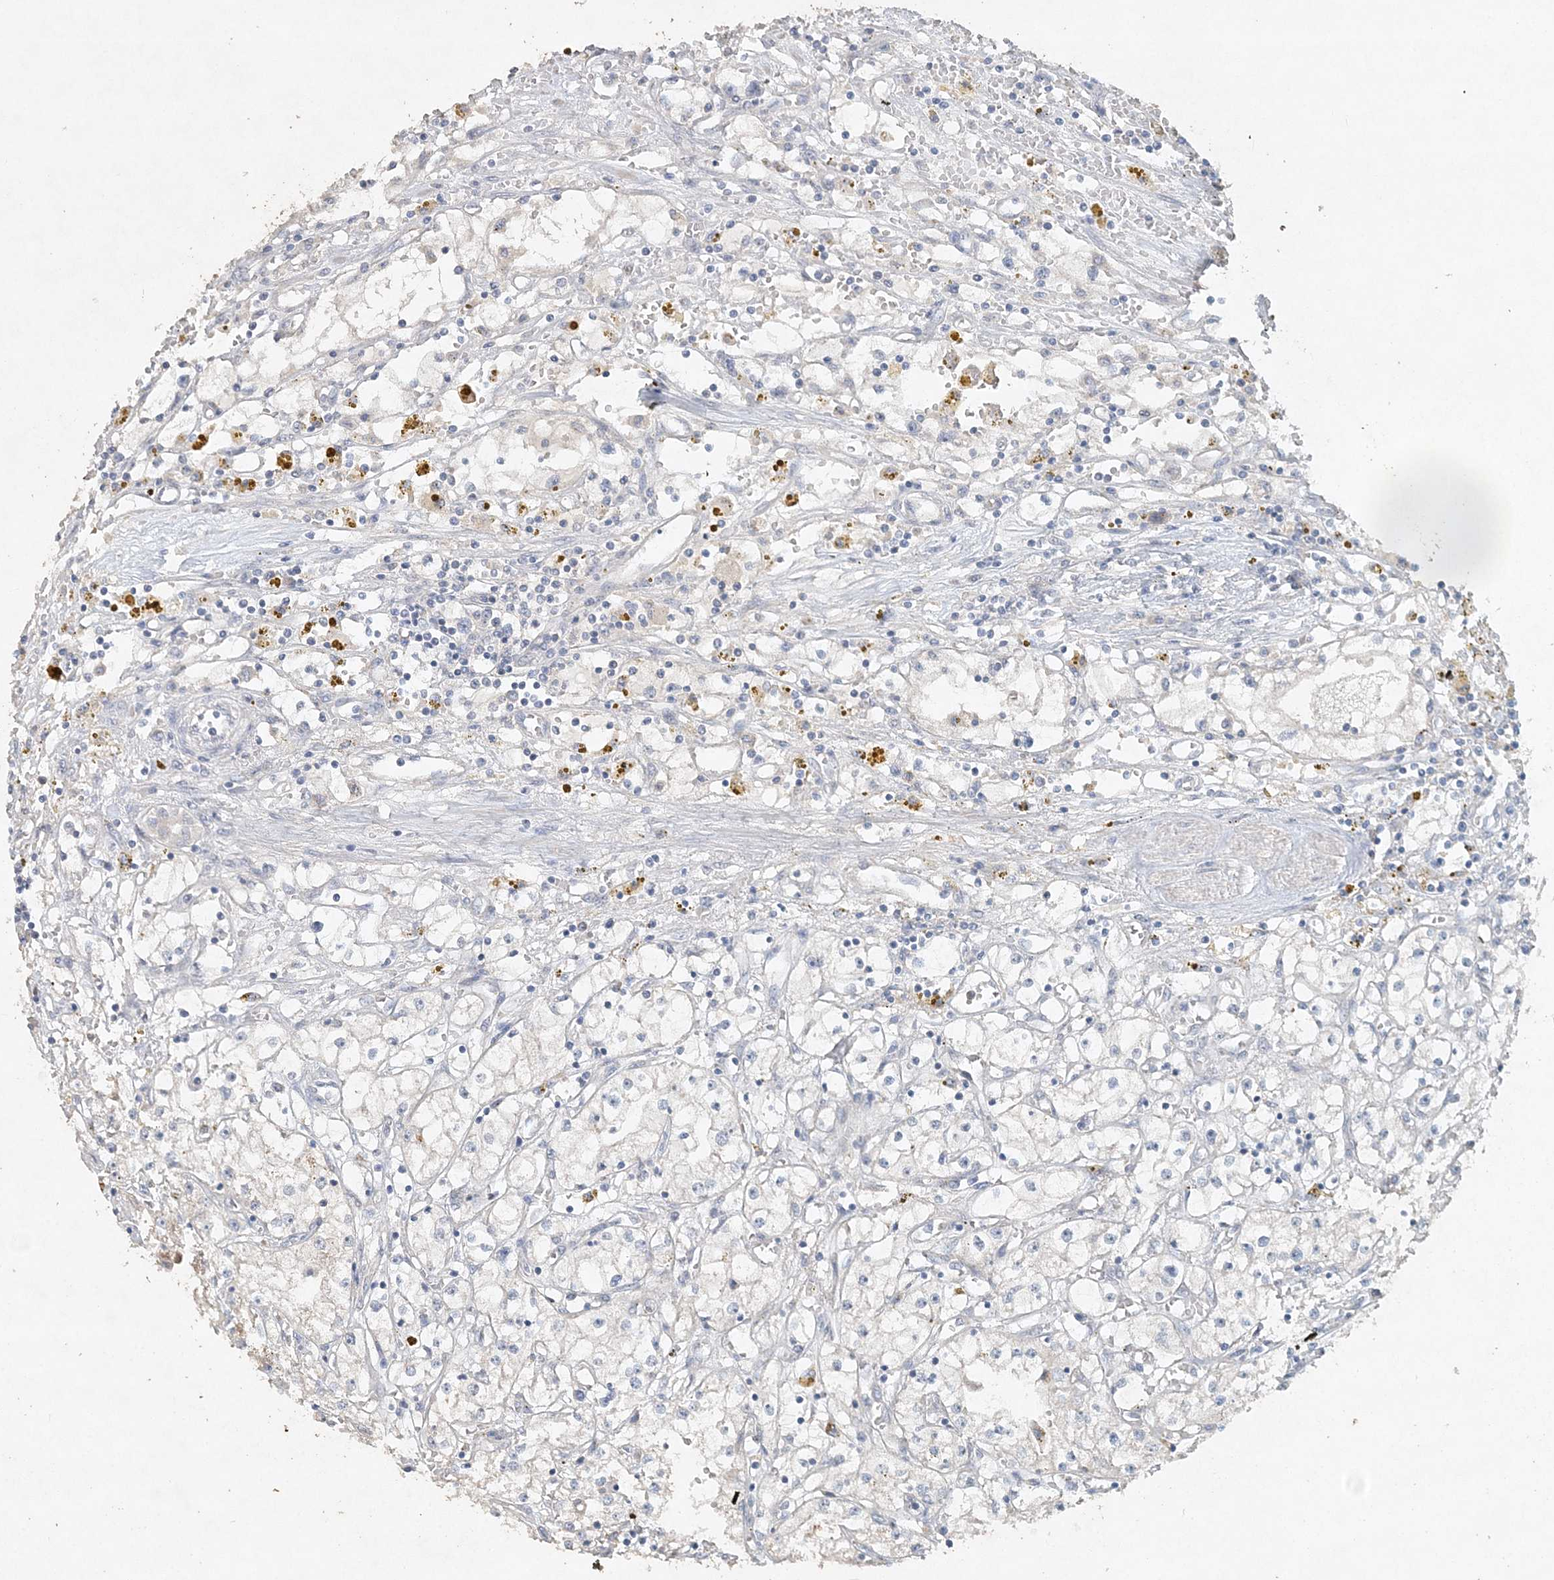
{"staining": {"intensity": "negative", "quantity": "none", "location": "none"}, "tissue": "renal cancer", "cell_type": "Tumor cells", "image_type": "cancer", "snomed": [{"axis": "morphology", "description": "Adenocarcinoma, NOS"}, {"axis": "topography", "description": "Kidney"}], "caption": "High power microscopy photomicrograph of an immunohistochemistry photomicrograph of renal cancer (adenocarcinoma), revealing no significant positivity in tumor cells.", "gene": "DNAH5", "patient": {"sex": "male", "age": 56}}